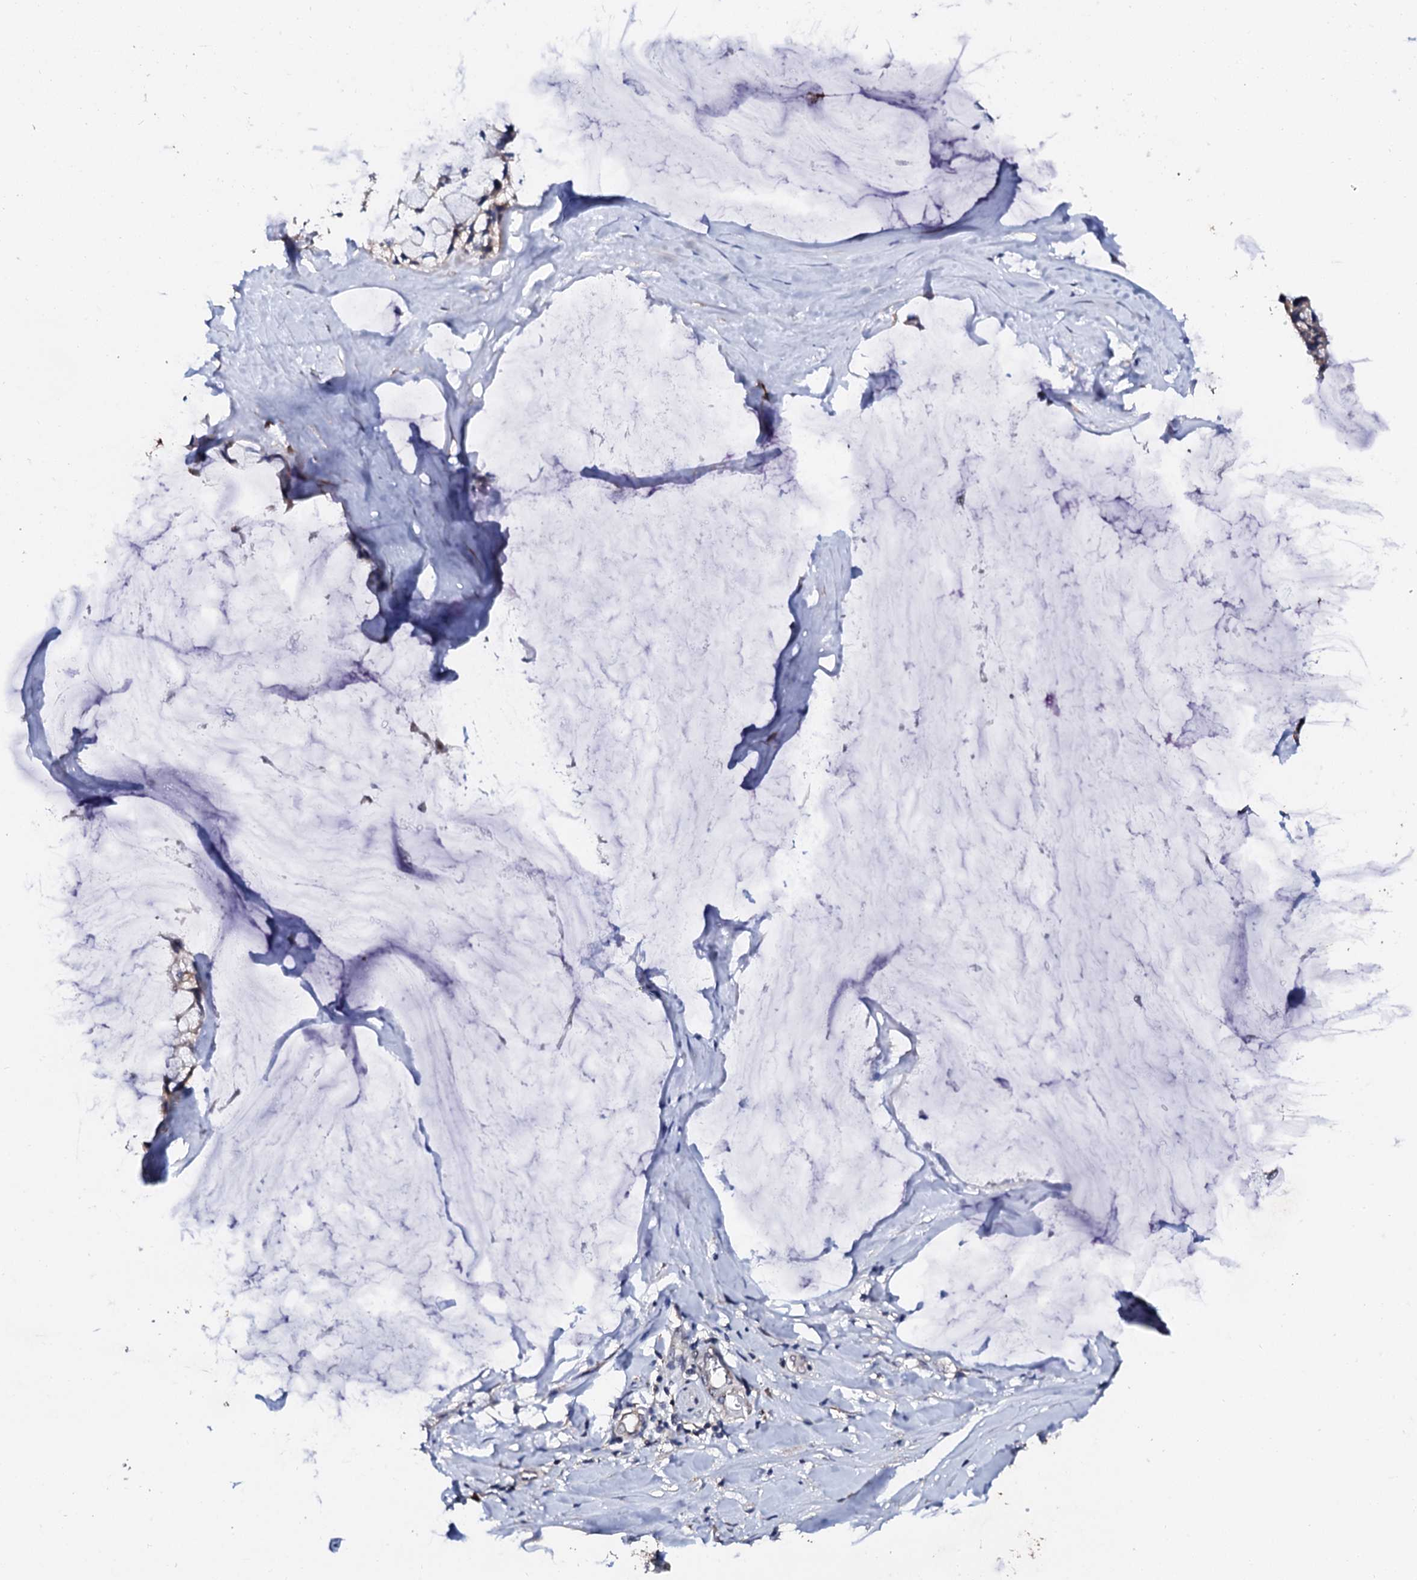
{"staining": {"intensity": "weak", "quantity": "25%-75%", "location": "cytoplasmic/membranous"}, "tissue": "ovarian cancer", "cell_type": "Tumor cells", "image_type": "cancer", "snomed": [{"axis": "morphology", "description": "Cystadenocarcinoma, mucinous, NOS"}, {"axis": "topography", "description": "Ovary"}], "caption": "An IHC image of neoplastic tissue is shown. Protein staining in brown highlights weak cytoplasmic/membranous positivity in ovarian cancer (mucinous cystadenocarcinoma) within tumor cells.", "gene": "NUP58", "patient": {"sex": "female", "age": 39}}